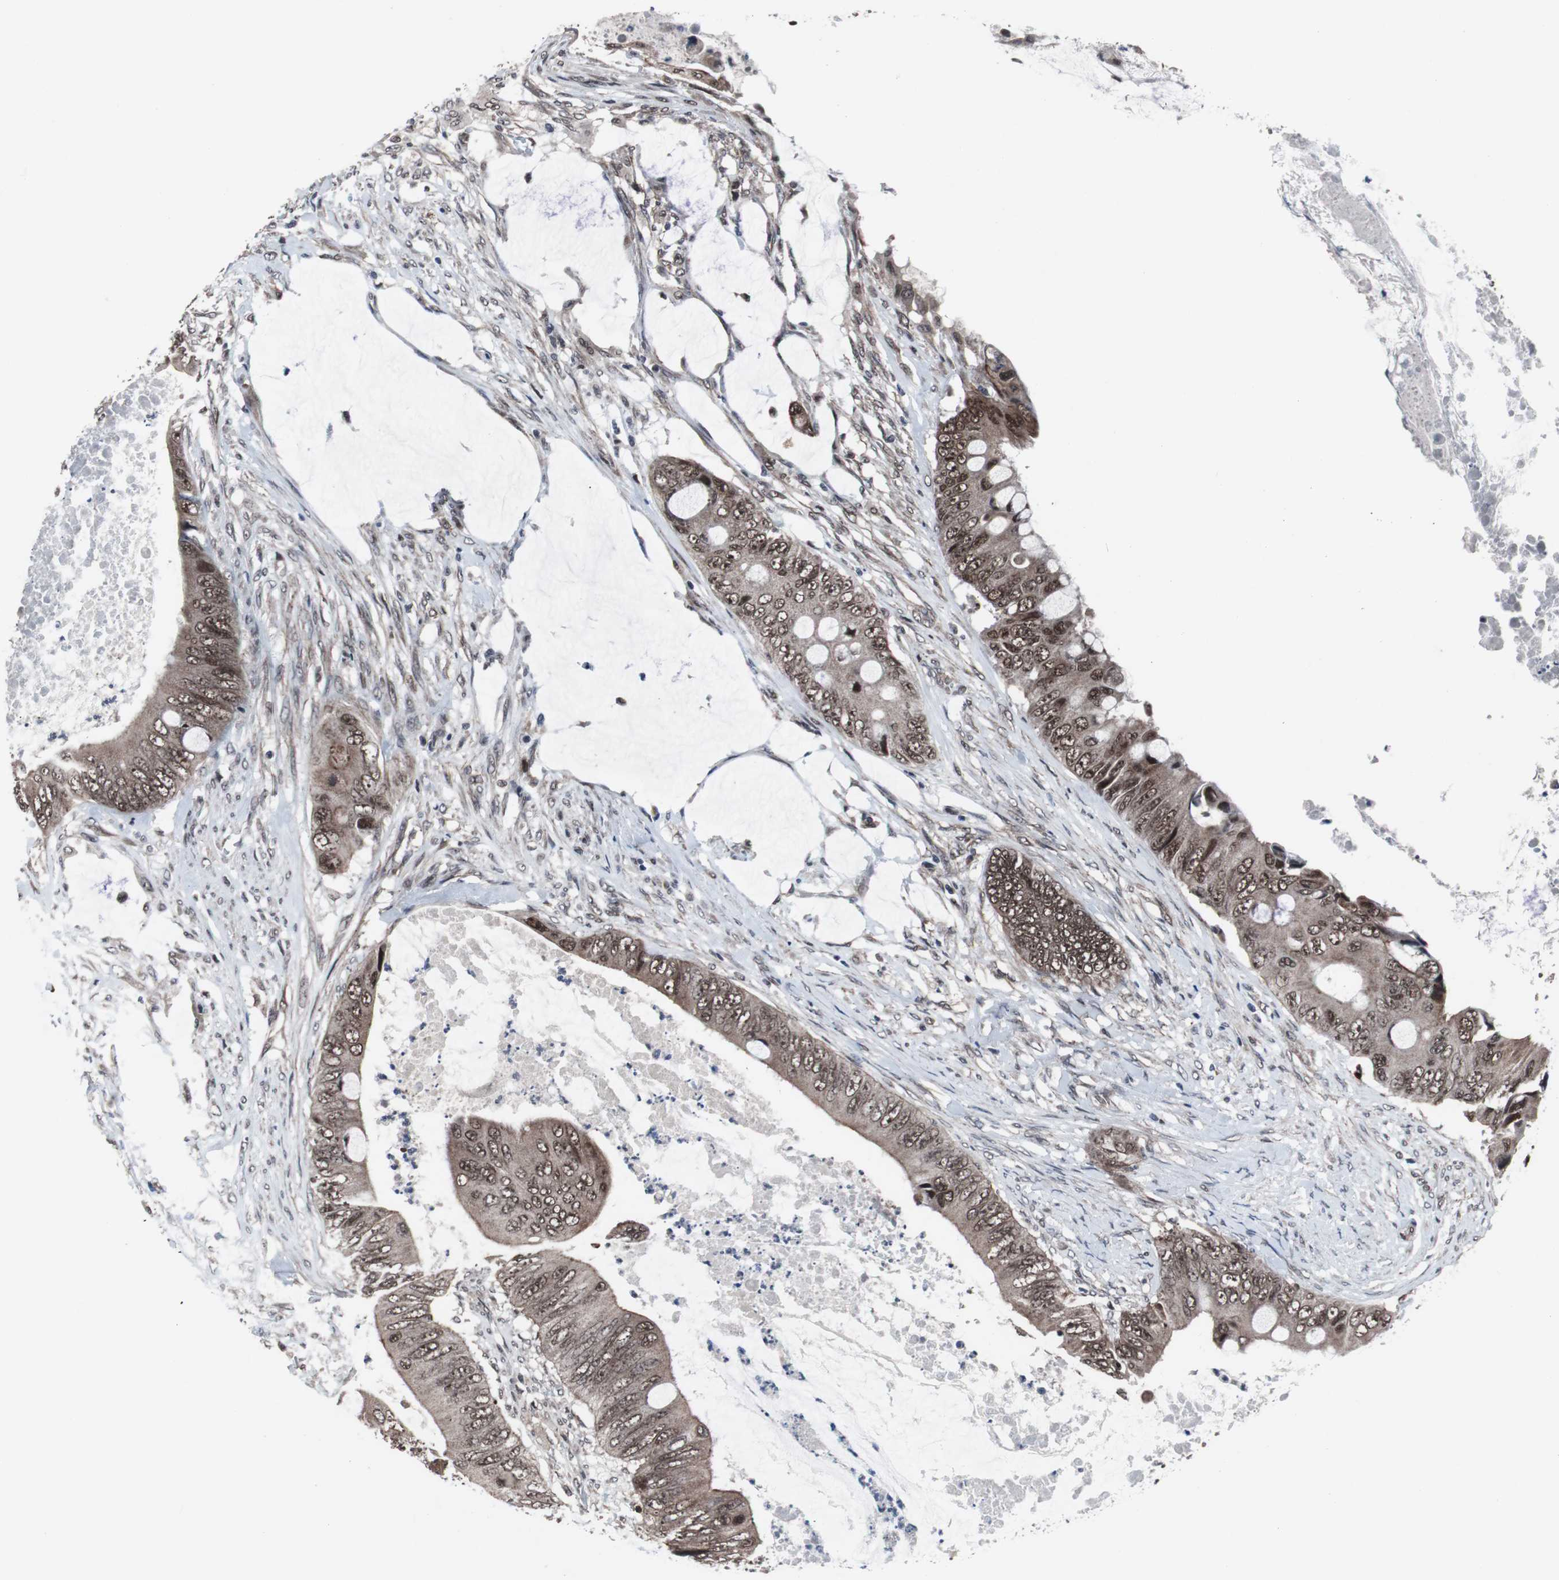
{"staining": {"intensity": "moderate", "quantity": ">75%", "location": "cytoplasmic/membranous,nuclear"}, "tissue": "colorectal cancer", "cell_type": "Tumor cells", "image_type": "cancer", "snomed": [{"axis": "morphology", "description": "Adenocarcinoma, NOS"}, {"axis": "topography", "description": "Rectum"}], "caption": "Immunohistochemistry (DAB) staining of human colorectal cancer exhibits moderate cytoplasmic/membranous and nuclear protein expression in about >75% of tumor cells. The protein is shown in brown color, while the nuclei are stained blue.", "gene": "GTF2F2", "patient": {"sex": "female", "age": 77}}